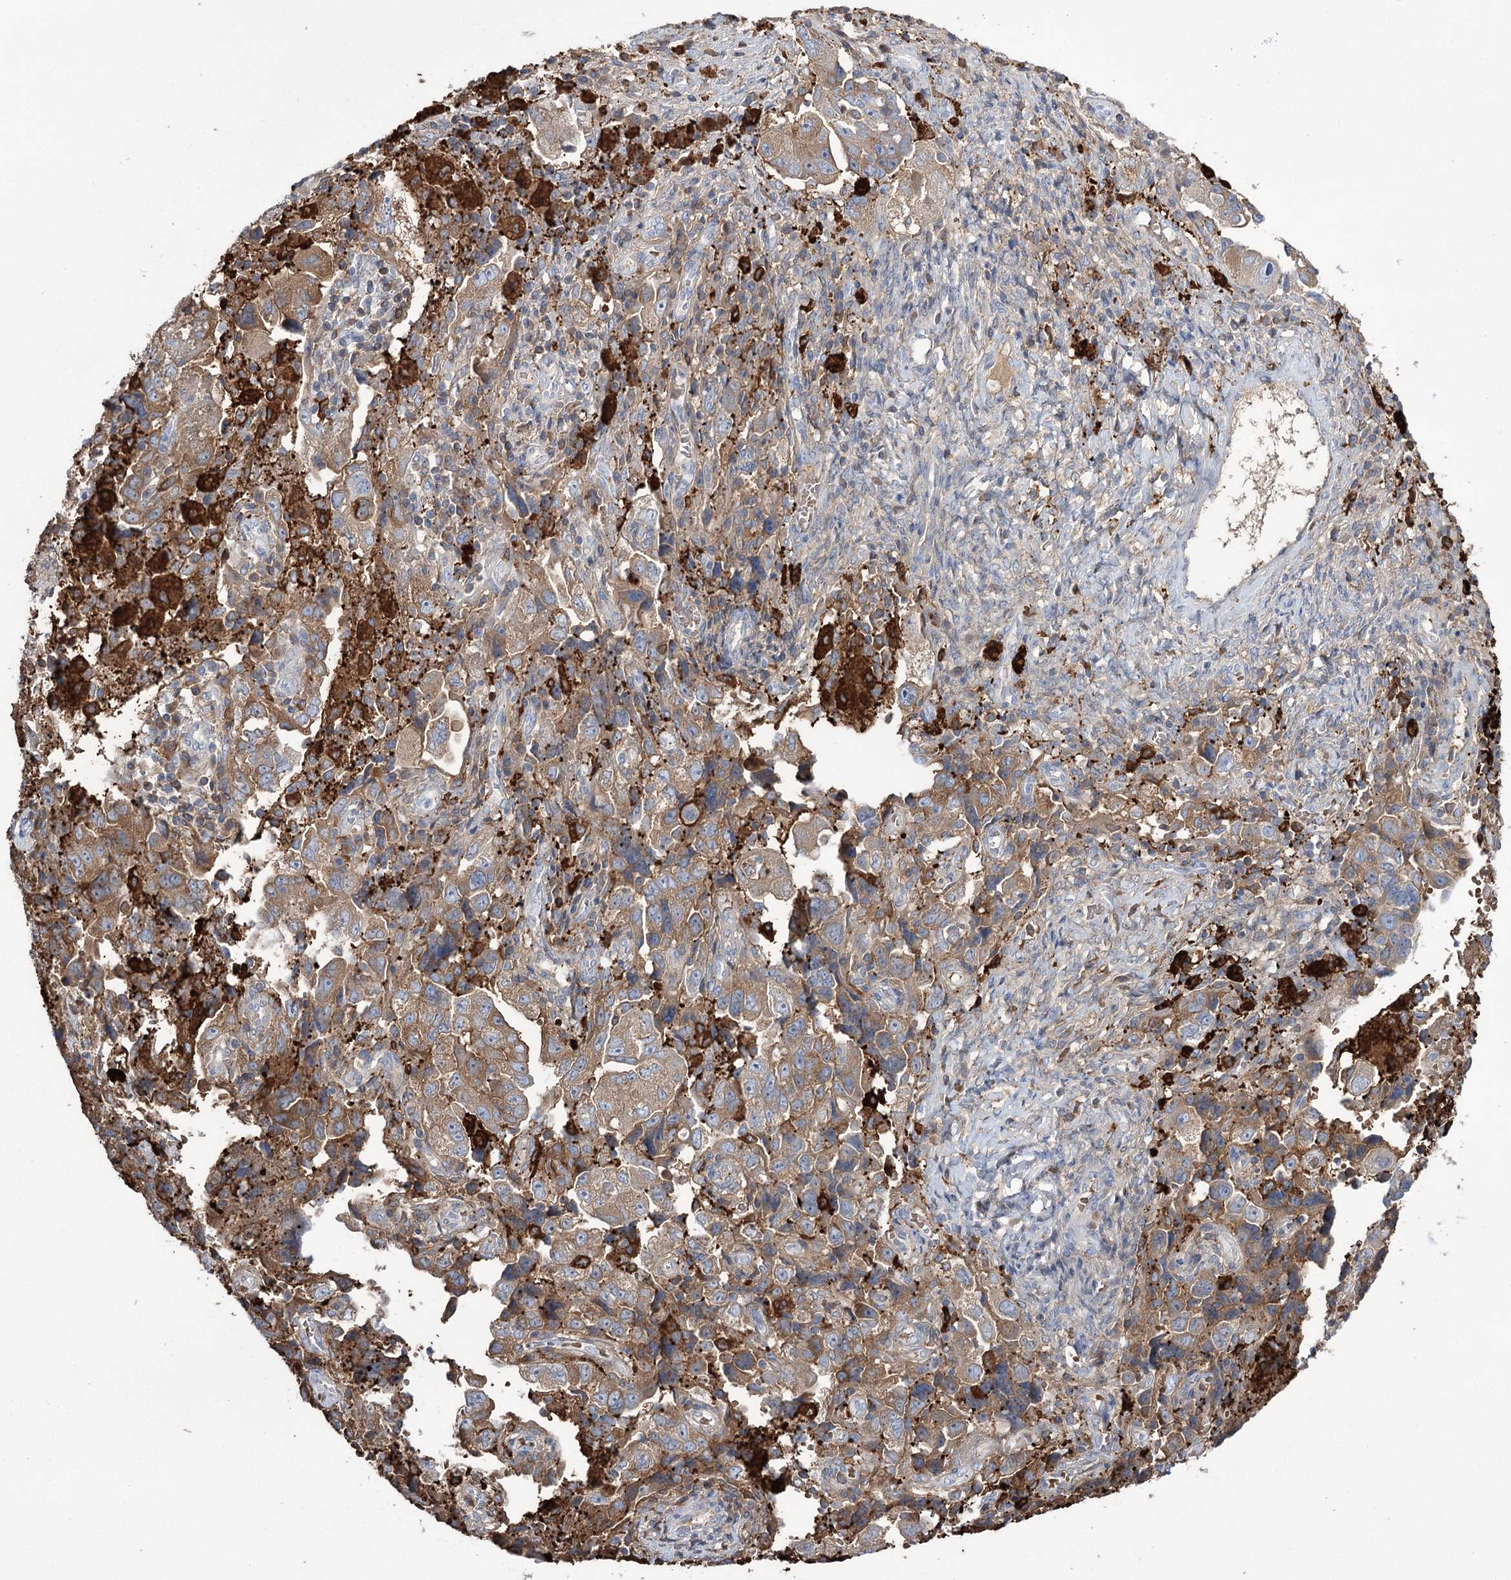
{"staining": {"intensity": "moderate", "quantity": "25%-75%", "location": "cytoplasmic/membranous"}, "tissue": "ovarian cancer", "cell_type": "Tumor cells", "image_type": "cancer", "snomed": [{"axis": "morphology", "description": "Carcinoma, NOS"}, {"axis": "morphology", "description": "Cystadenocarcinoma, serous, NOS"}, {"axis": "topography", "description": "Ovary"}], "caption": "Ovarian cancer (carcinoma) stained for a protein (brown) reveals moderate cytoplasmic/membranous positive staining in approximately 25%-75% of tumor cells.", "gene": "ZNF622", "patient": {"sex": "female", "age": 69}}